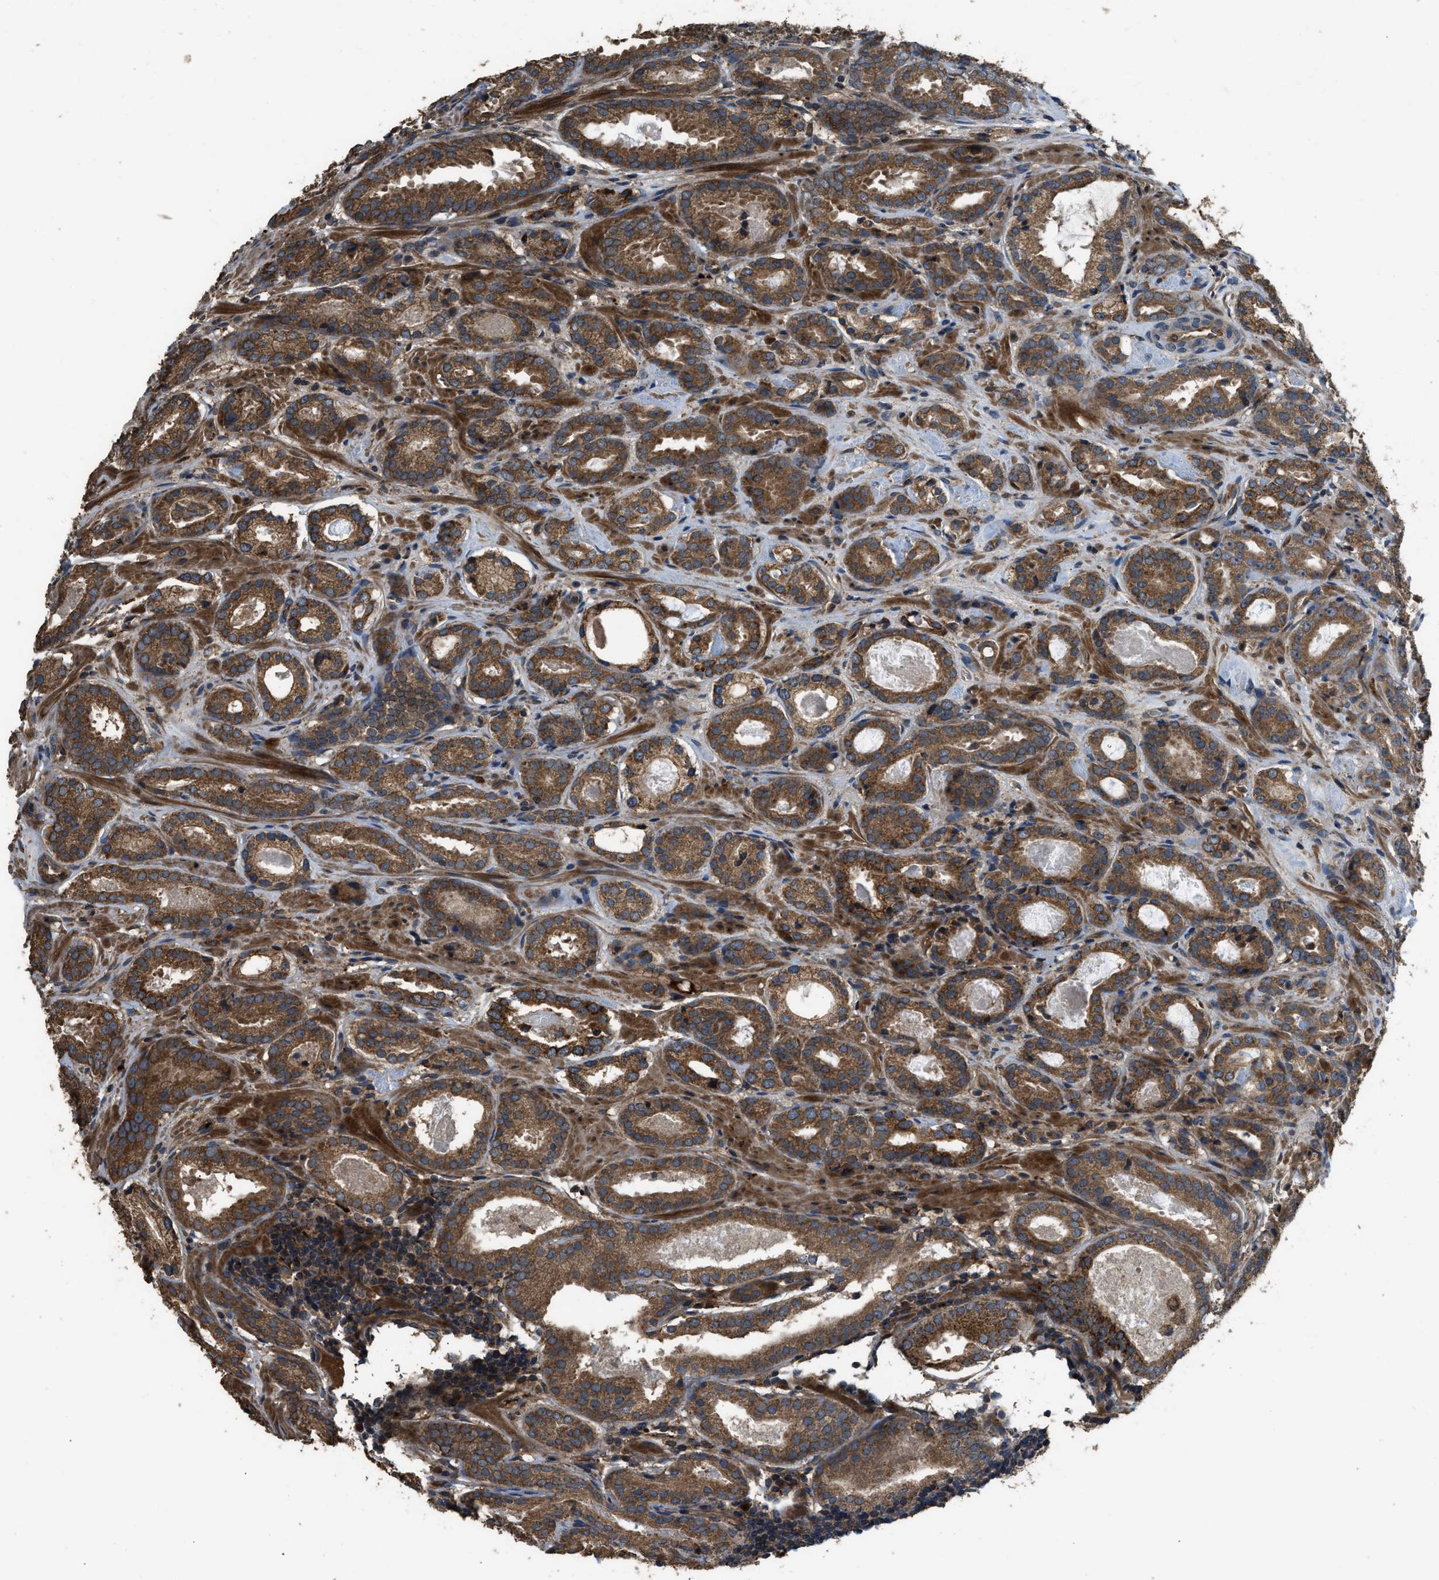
{"staining": {"intensity": "strong", "quantity": ">75%", "location": "cytoplasmic/membranous"}, "tissue": "prostate cancer", "cell_type": "Tumor cells", "image_type": "cancer", "snomed": [{"axis": "morphology", "description": "Adenocarcinoma, Low grade"}, {"axis": "topography", "description": "Prostate"}], "caption": "Protein staining exhibits strong cytoplasmic/membranous expression in approximately >75% of tumor cells in prostate cancer (adenocarcinoma (low-grade)).", "gene": "GGH", "patient": {"sex": "male", "age": 69}}